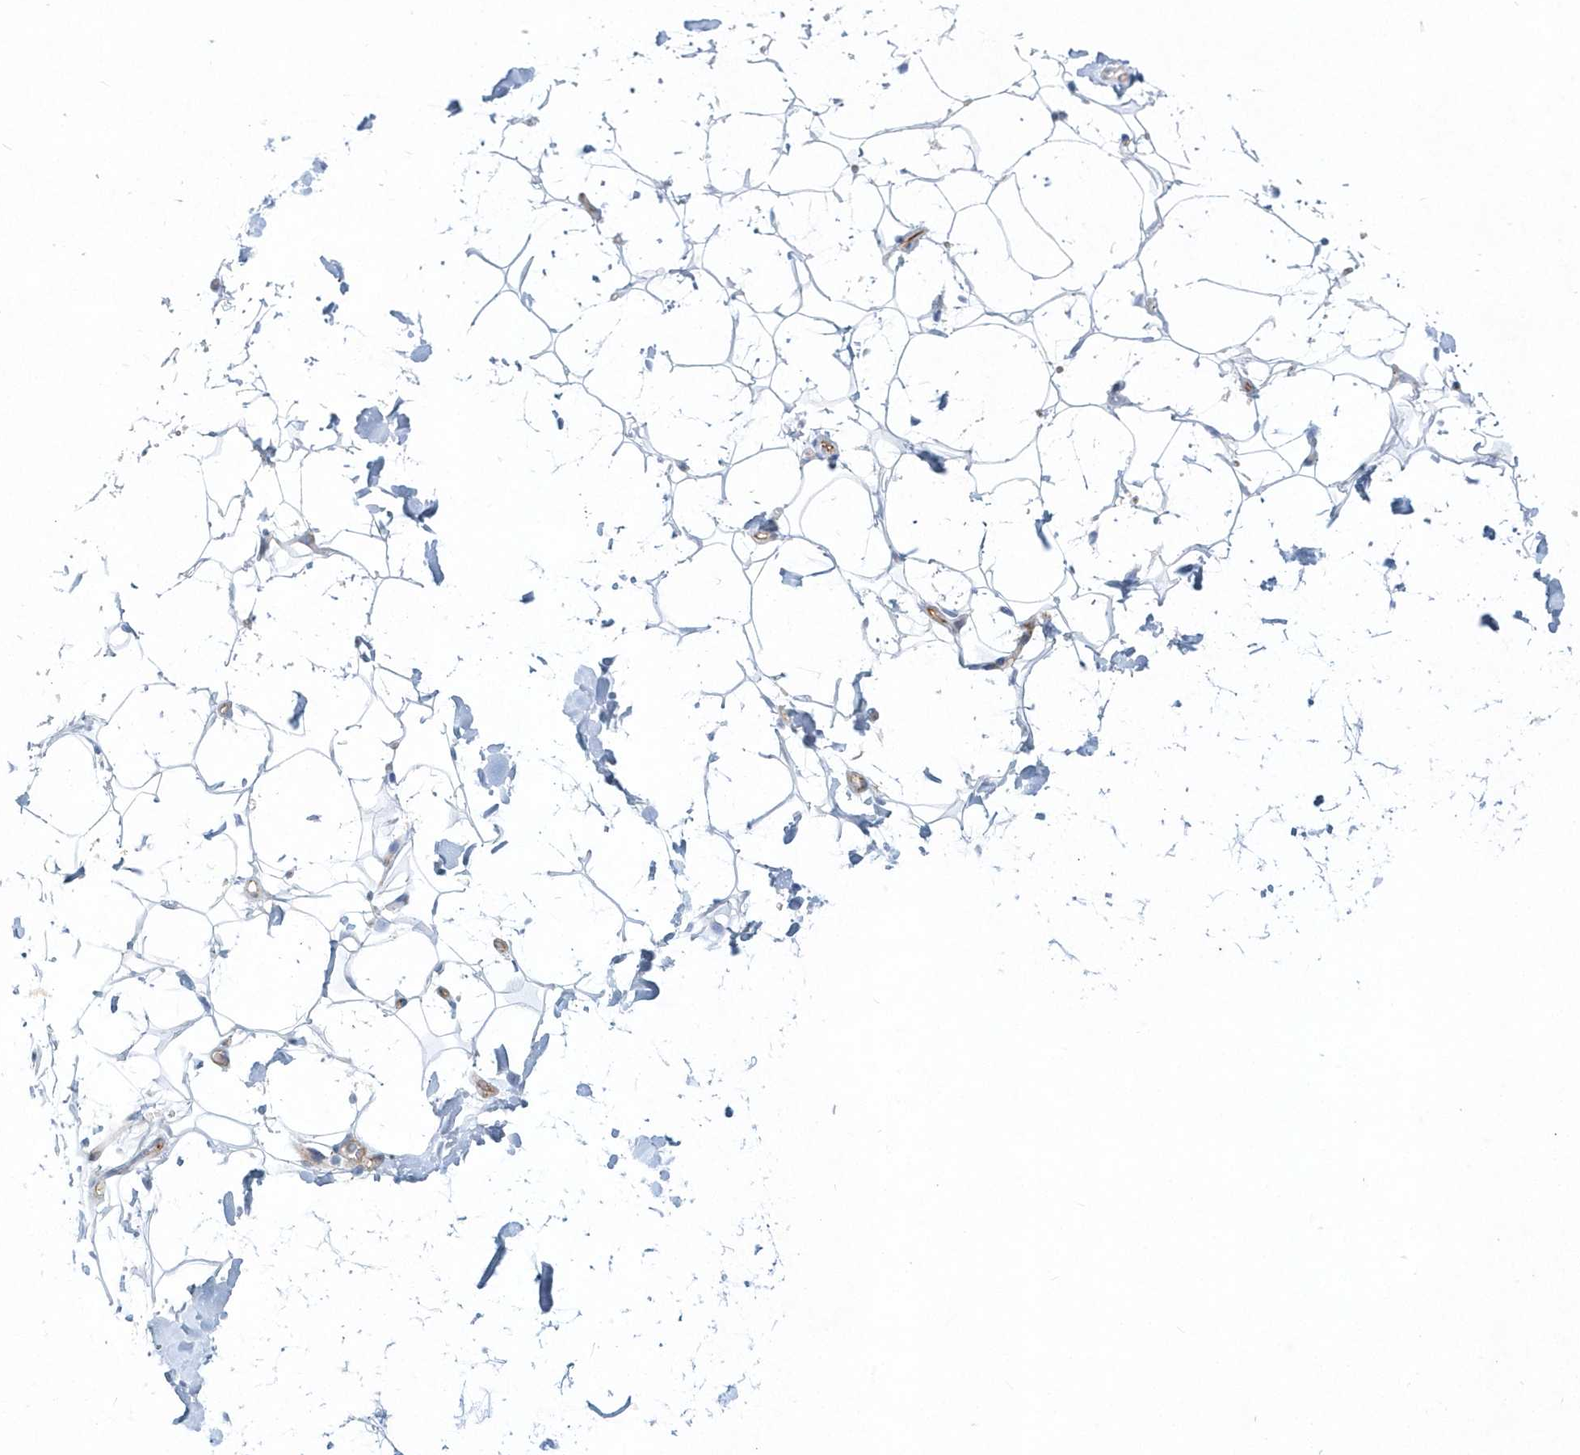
{"staining": {"intensity": "negative", "quantity": "none", "location": "none"}, "tissue": "adipose tissue", "cell_type": "Adipocytes", "image_type": "normal", "snomed": [{"axis": "morphology", "description": "Normal tissue, NOS"}, {"axis": "topography", "description": "Breast"}], "caption": "Protein analysis of benign adipose tissue reveals no significant positivity in adipocytes.", "gene": "DNAH1", "patient": {"sex": "female", "age": 26}}